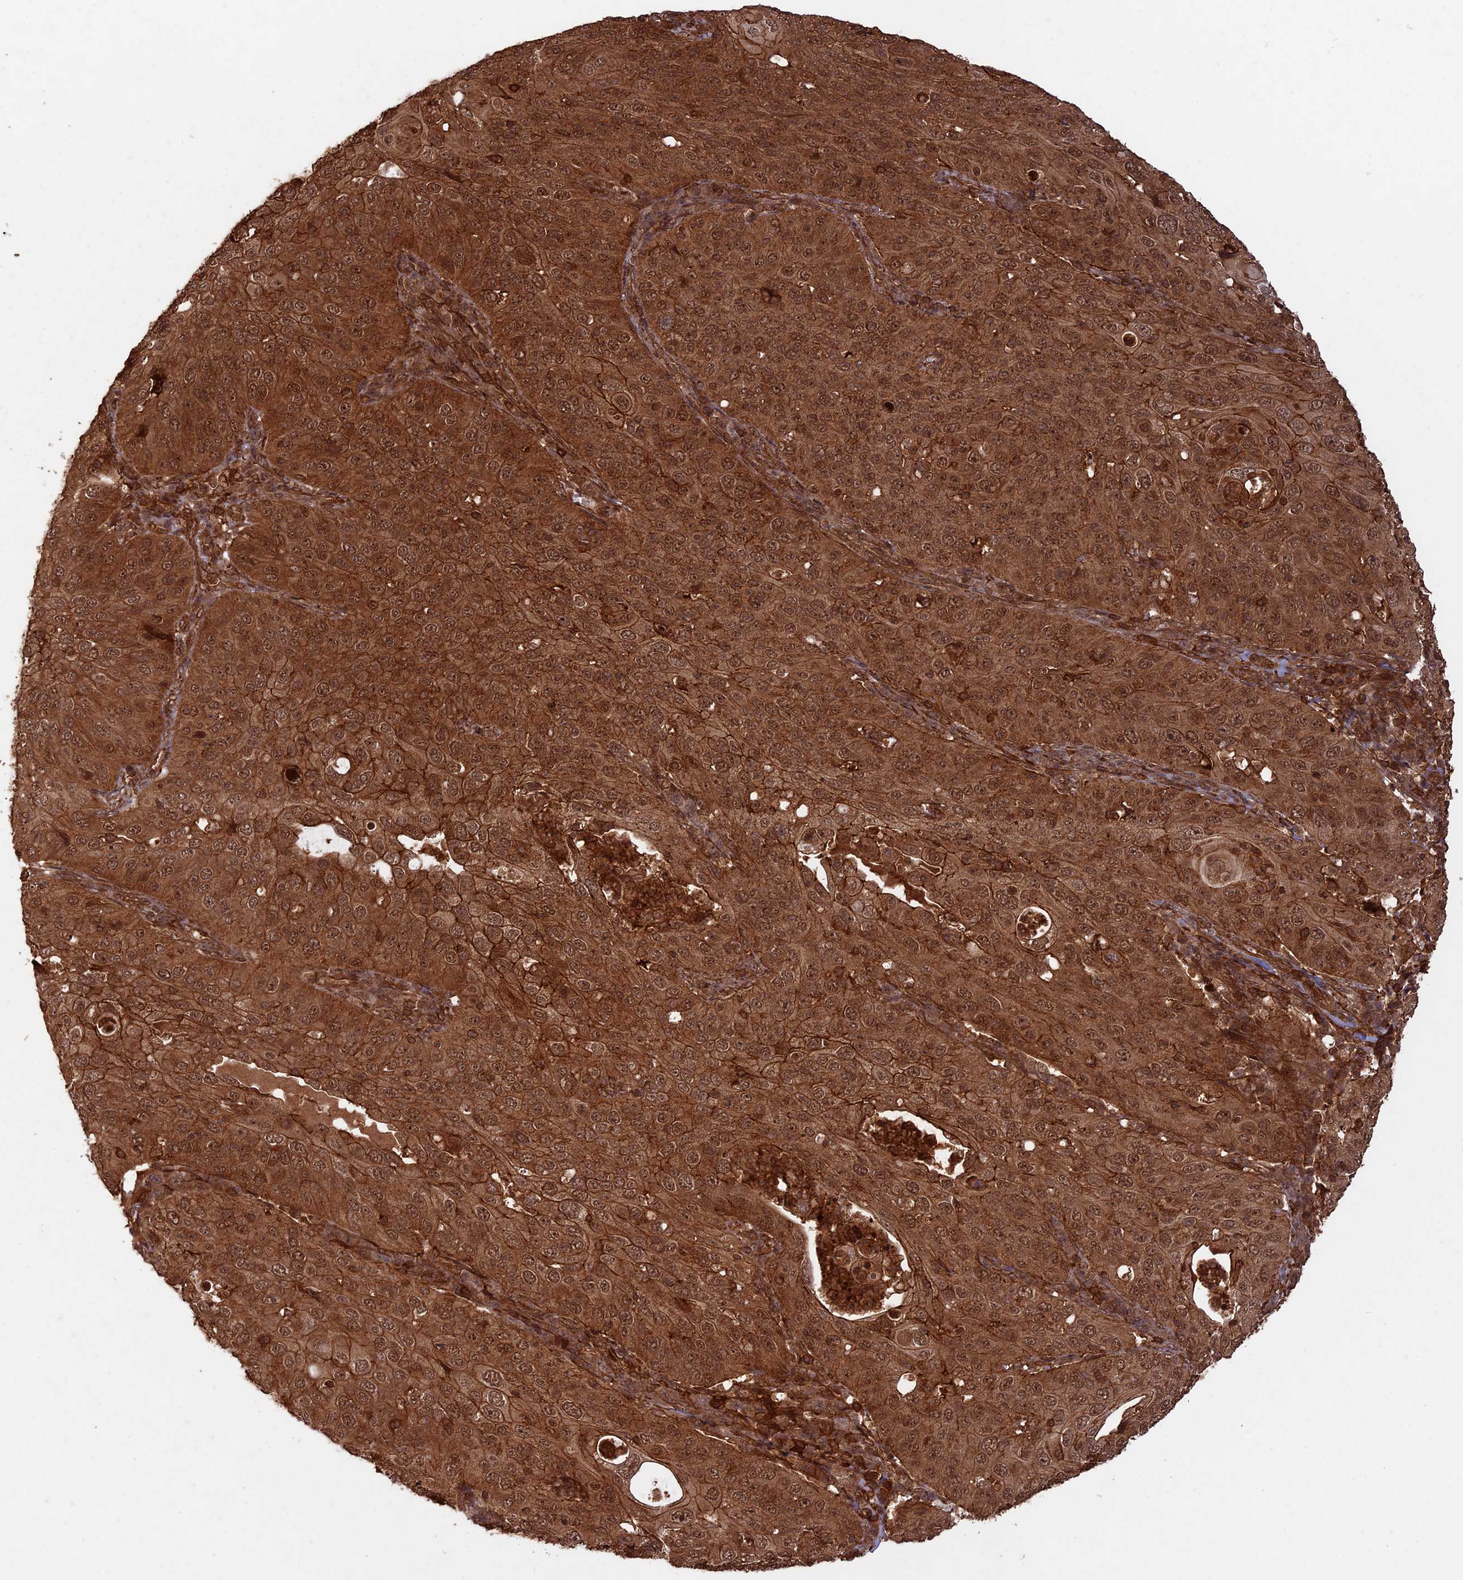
{"staining": {"intensity": "strong", "quantity": ">75%", "location": "cytoplasmic/membranous,nuclear"}, "tissue": "cervical cancer", "cell_type": "Tumor cells", "image_type": "cancer", "snomed": [{"axis": "morphology", "description": "Squamous cell carcinoma, NOS"}, {"axis": "topography", "description": "Cervix"}], "caption": "This histopathology image exhibits cervical squamous cell carcinoma stained with immunohistochemistry to label a protein in brown. The cytoplasmic/membranous and nuclear of tumor cells show strong positivity for the protein. Nuclei are counter-stained blue.", "gene": "CCDC174", "patient": {"sex": "female", "age": 36}}